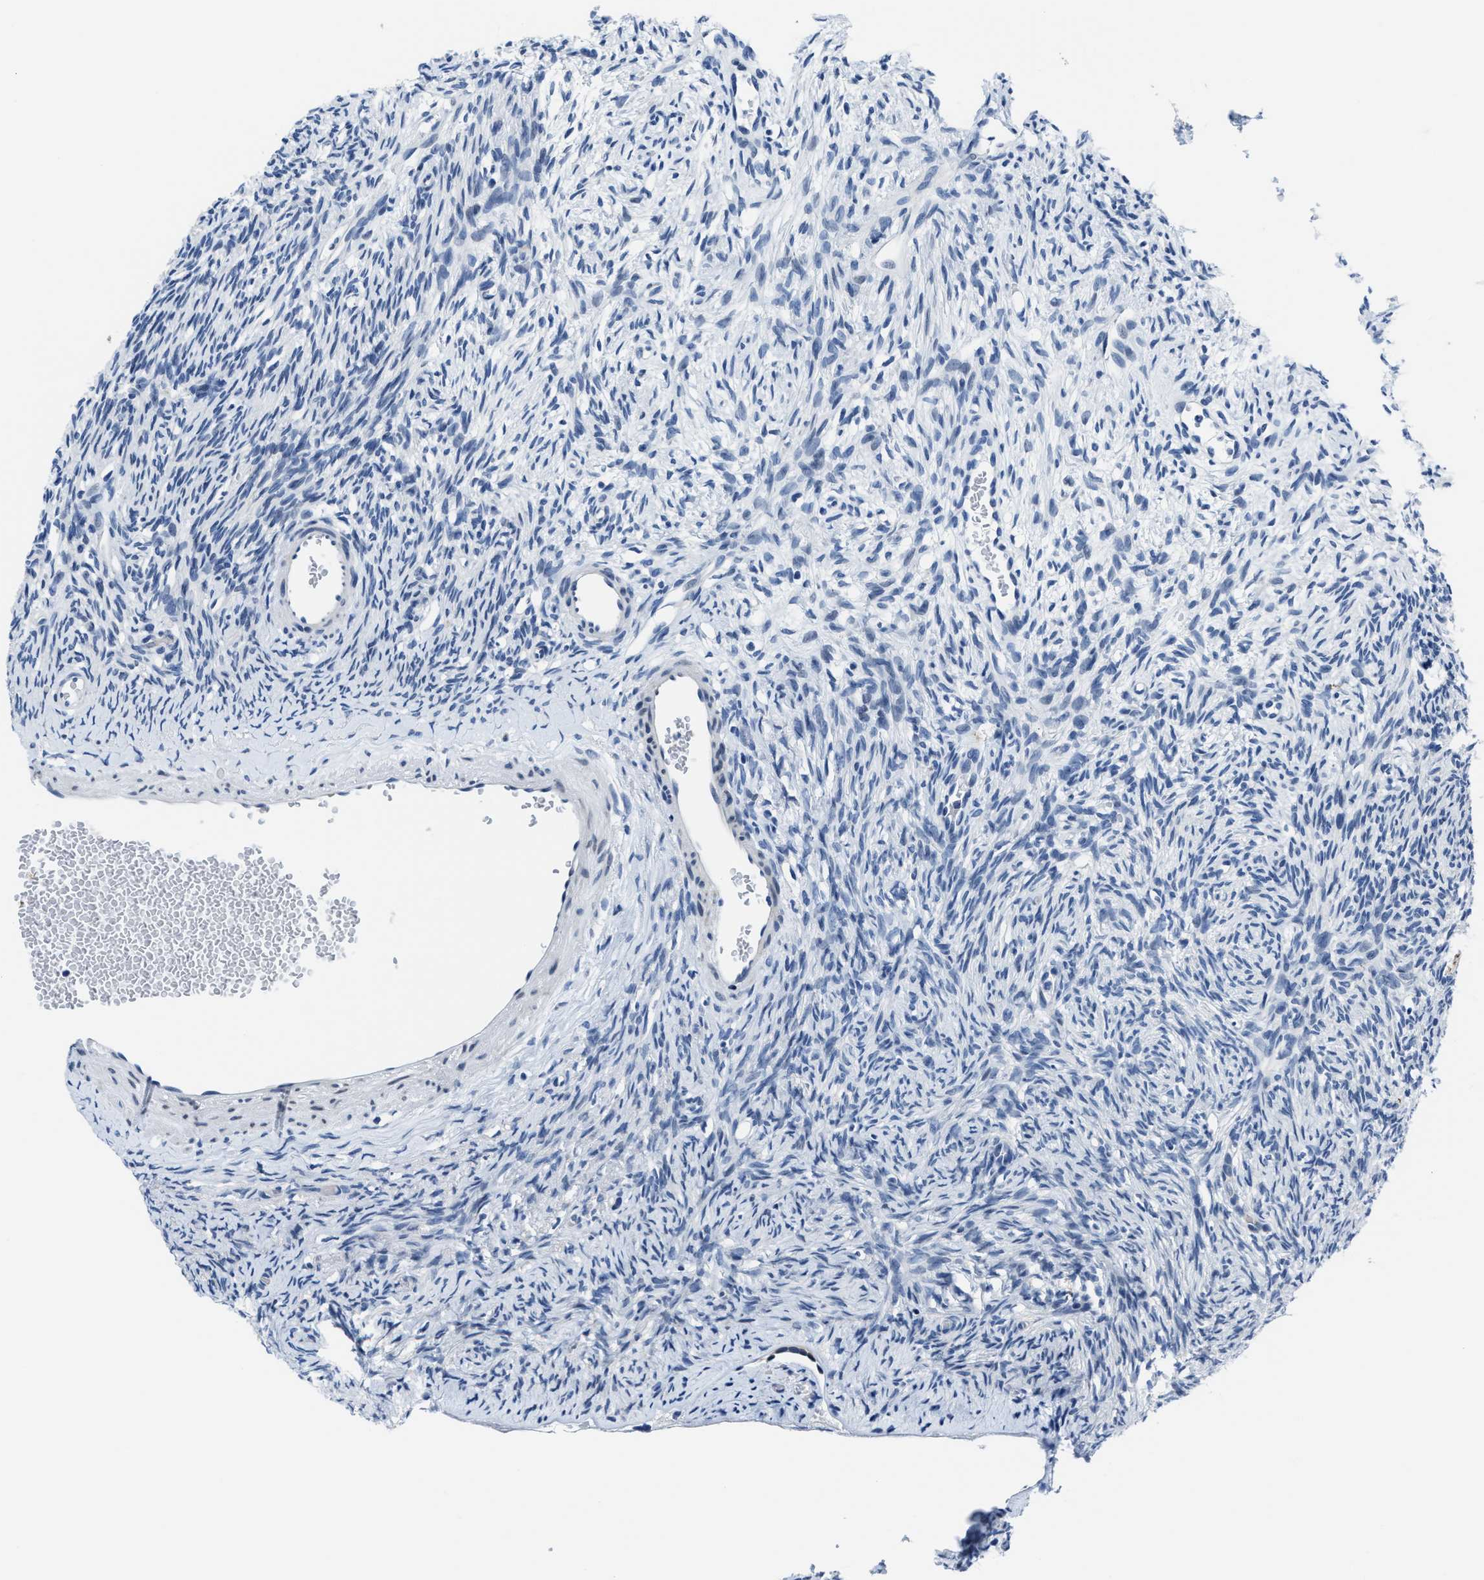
{"staining": {"intensity": "negative", "quantity": "none", "location": "none"}, "tissue": "ovary", "cell_type": "Follicle cells", "image_type": "normal", "snomed": [{"axis": "morphology", "description": "Normal tissue, NOS"}, {"axis": "topography", "description": "Ovary"}], "caption": "DAB immunohistochemical staining of benign human ovary exhibits no significant expression in follicle cells. (Immunohistochemistry (ihc), brightfield microscopy, high magnification).", "gene": "ASZ1", "patient": {"sex": "female", "age": 33}}